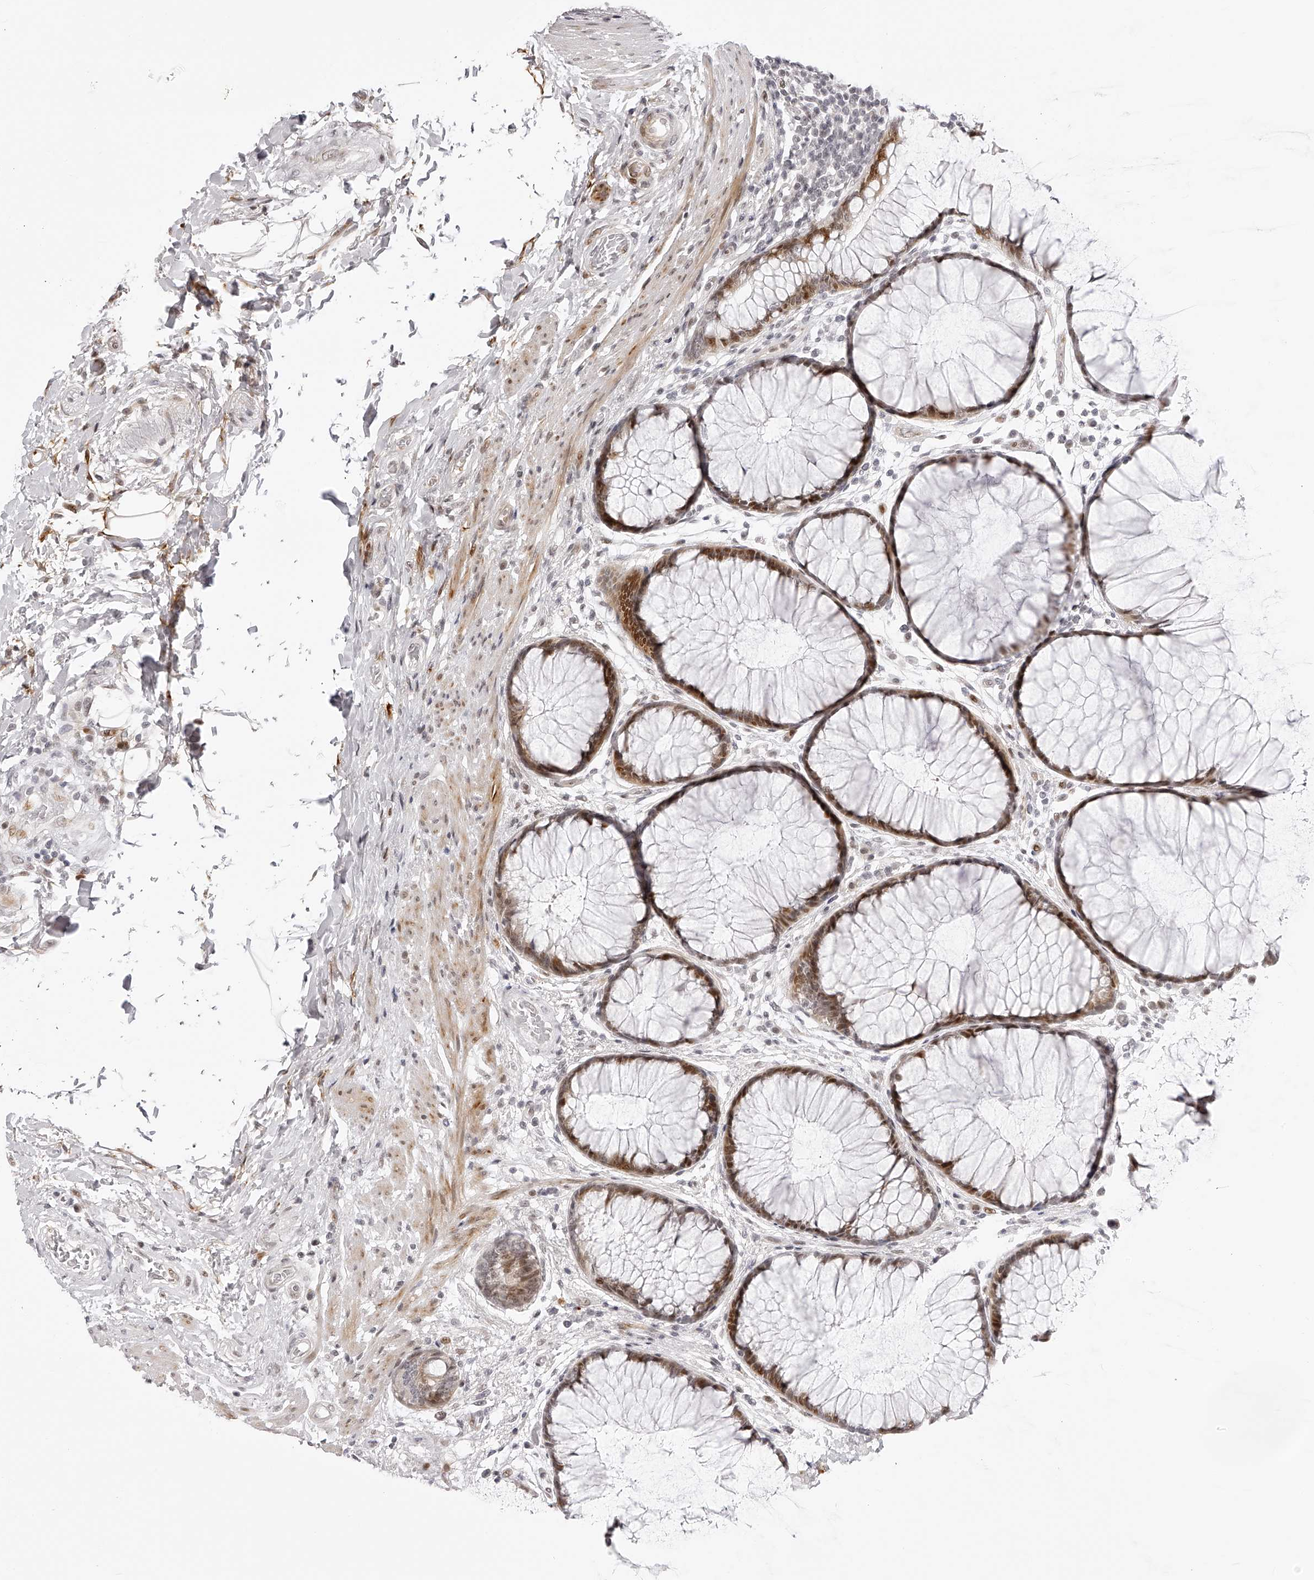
{"staining": {"intensity": "strong", "quantity": ">75%", "location": "cytoplasmic/membranous,nuclear"}, "tissue": "rectum", "cell_type": "Glandular cells", "image_type": "normal", "snomed": [{"axis": "morphology", "description": "Normal tissue, NOS"}, {"axis": "topography", "description": "Rectum"}], "caption": "DAB (3,3'-diaminobenzidine) immunohistochemical staining of normal rectum reveals strong cytoplasmic/membranous,nuclear protein expression in approximately >75% of glandular cells. The staining is performed using DAB brown chromogen to label protein expression. The nuclei are counter-stained blue using hematoxylin.", "gene": "PLEKHG1", "patient": {"sex": "male", "age": 51}}